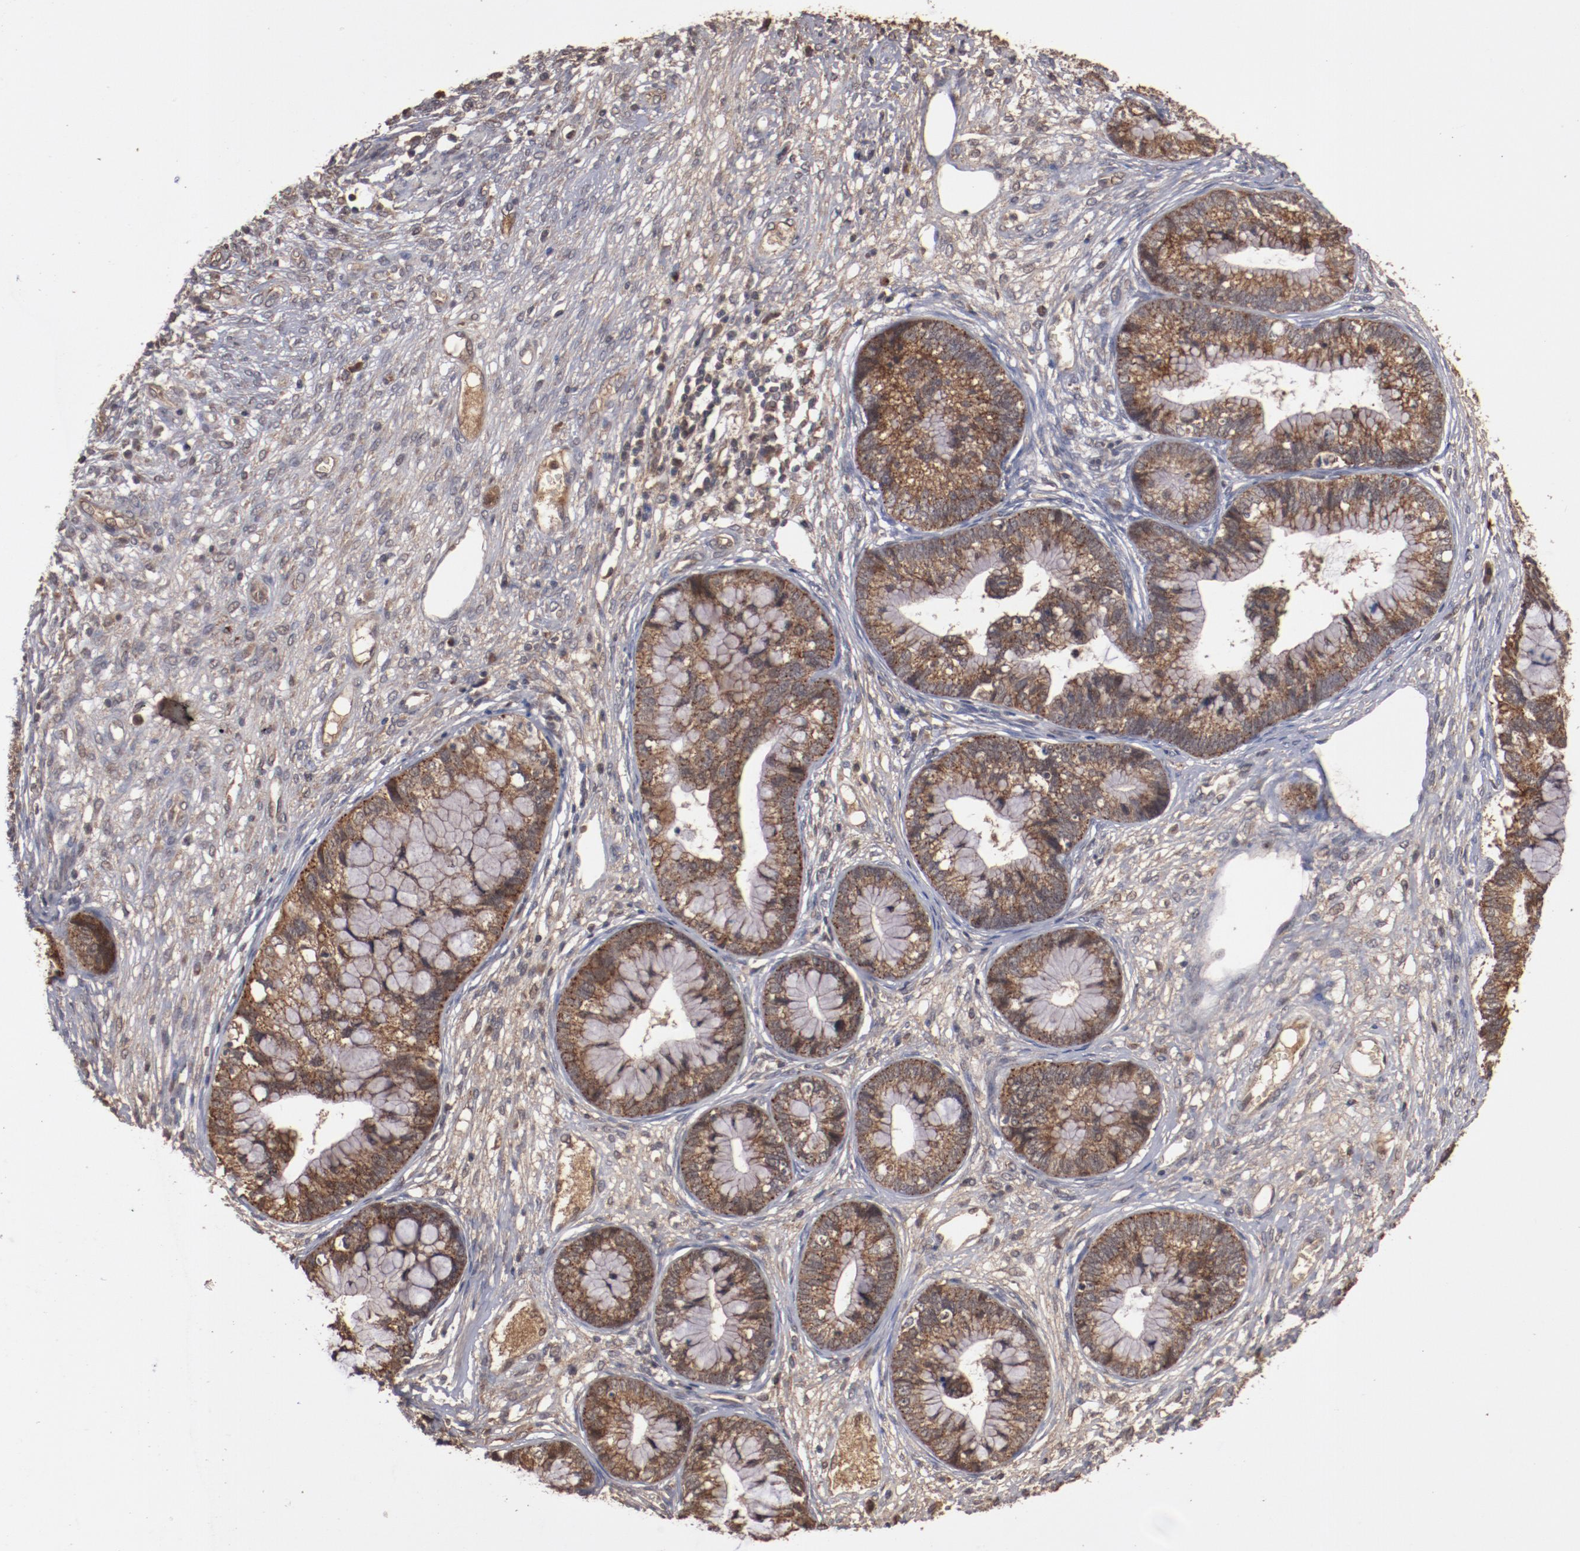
{"staining": {"intensity": "moderate", "quantity": ">75%", "location": "cytoplasmic/membranous"}, "tissue": "cervical cancer", "cell_type": "Tumor cells", "image_type": "cancer", "snomed": [{"axis": "morphology", "description": "Adenocarcinoma, NOS"}, {"axis": "topography", "description": "Cervix"}], "caption": "Protein expression analysis of human cervical cancer (adenocarcinoma) reveals moderate cytoplasmic/membranous expression in approximately >75% of tumor cells. The protein of interest is shown in brown color, while the nuclei are stained blue.", "gene": "TENM1", "patient": {"sex": "female", "age": 44}}